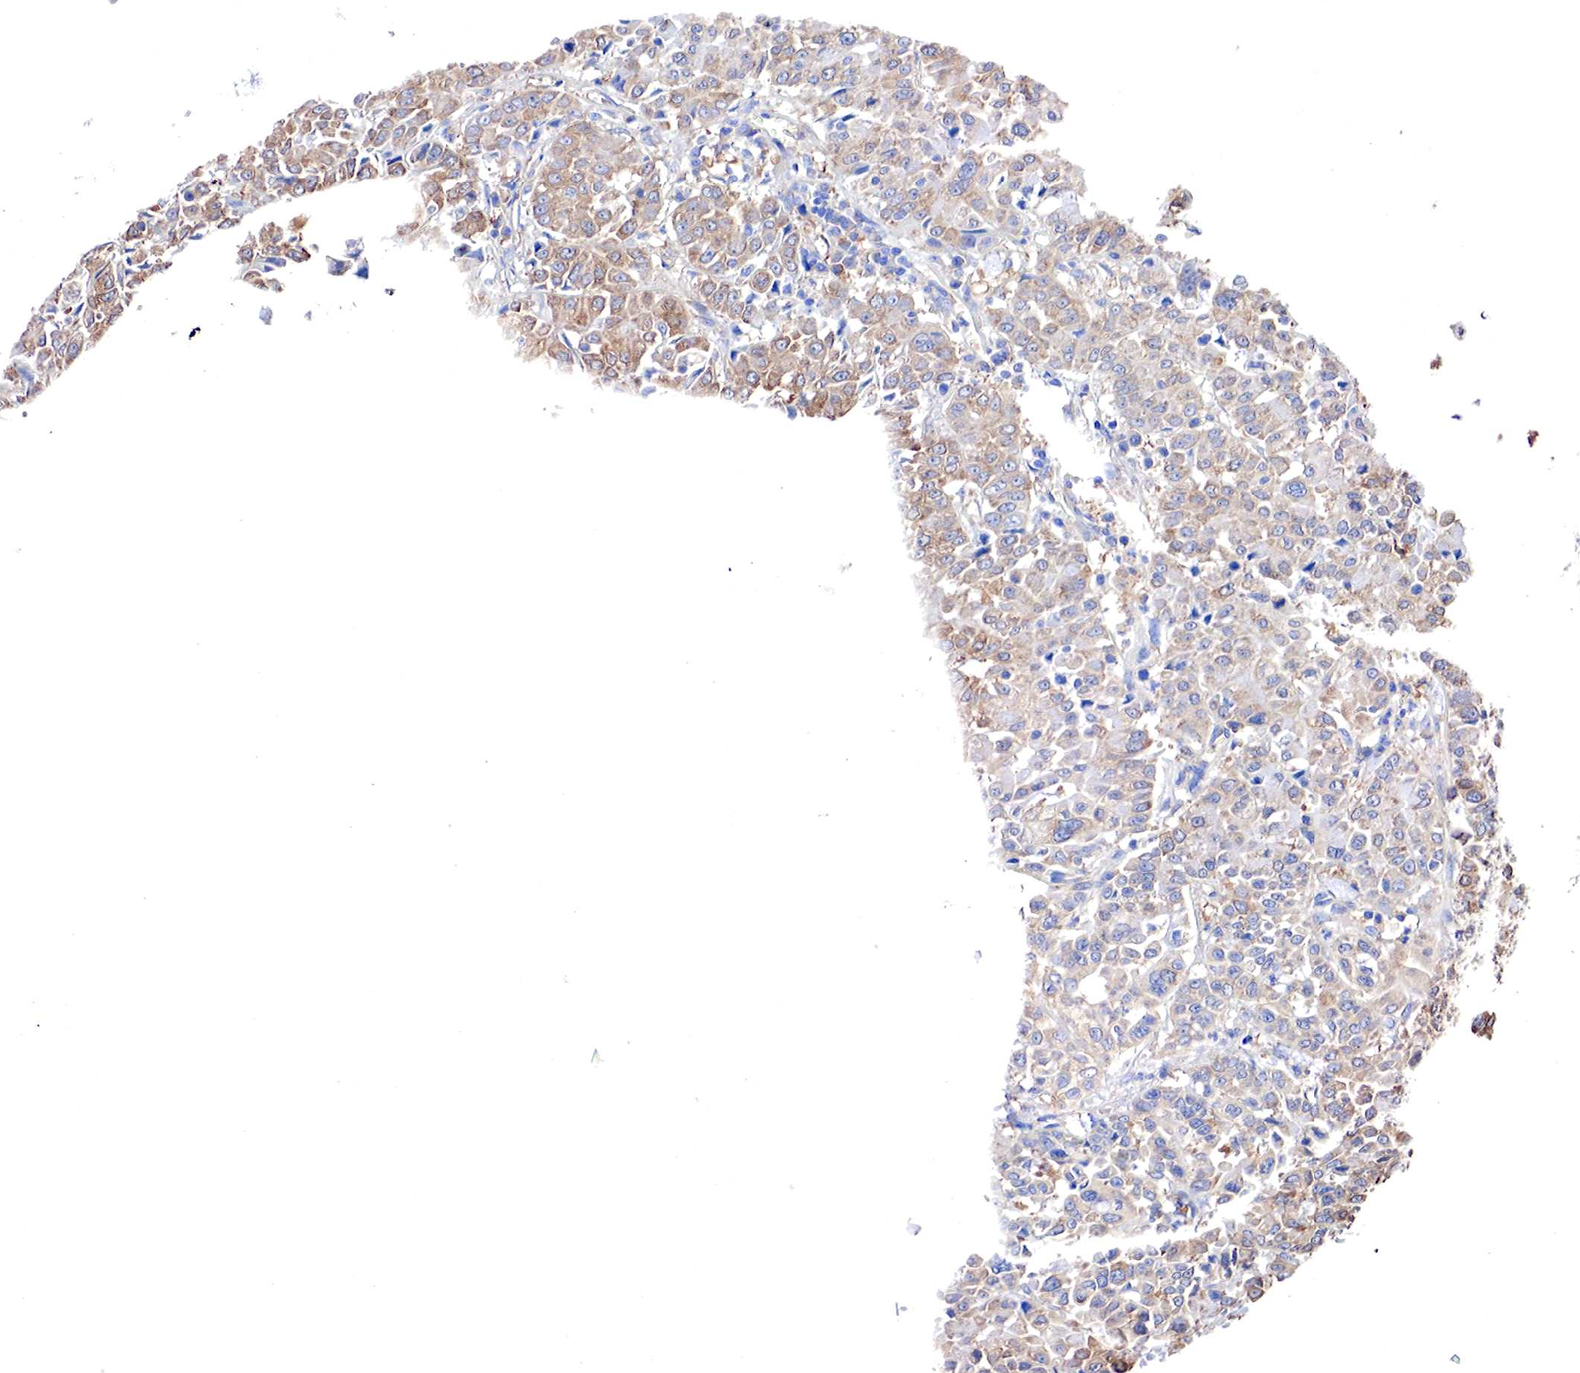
{"staining": {"intensity": "weak", "quantity": "25%-75%", "location": "cytoplasmic/membranous"}, "tissue": "pancreatic cancer", "cell_type": "Tumor cells", "image_type": "cancer", "snomed": [{"axis": "morphology", "description": "Adenocarcinoma, NOS"}, {"axis": "topography", "description": "Pancreas"}], "caption": "Tumor cells display low levels of weak cytoplasmic/membranous positivity in about 25%-75% of cells in pancreatic adenocarcinoma.", "gene": "RDX", "patient": {"sex": "female", "age": 52}}